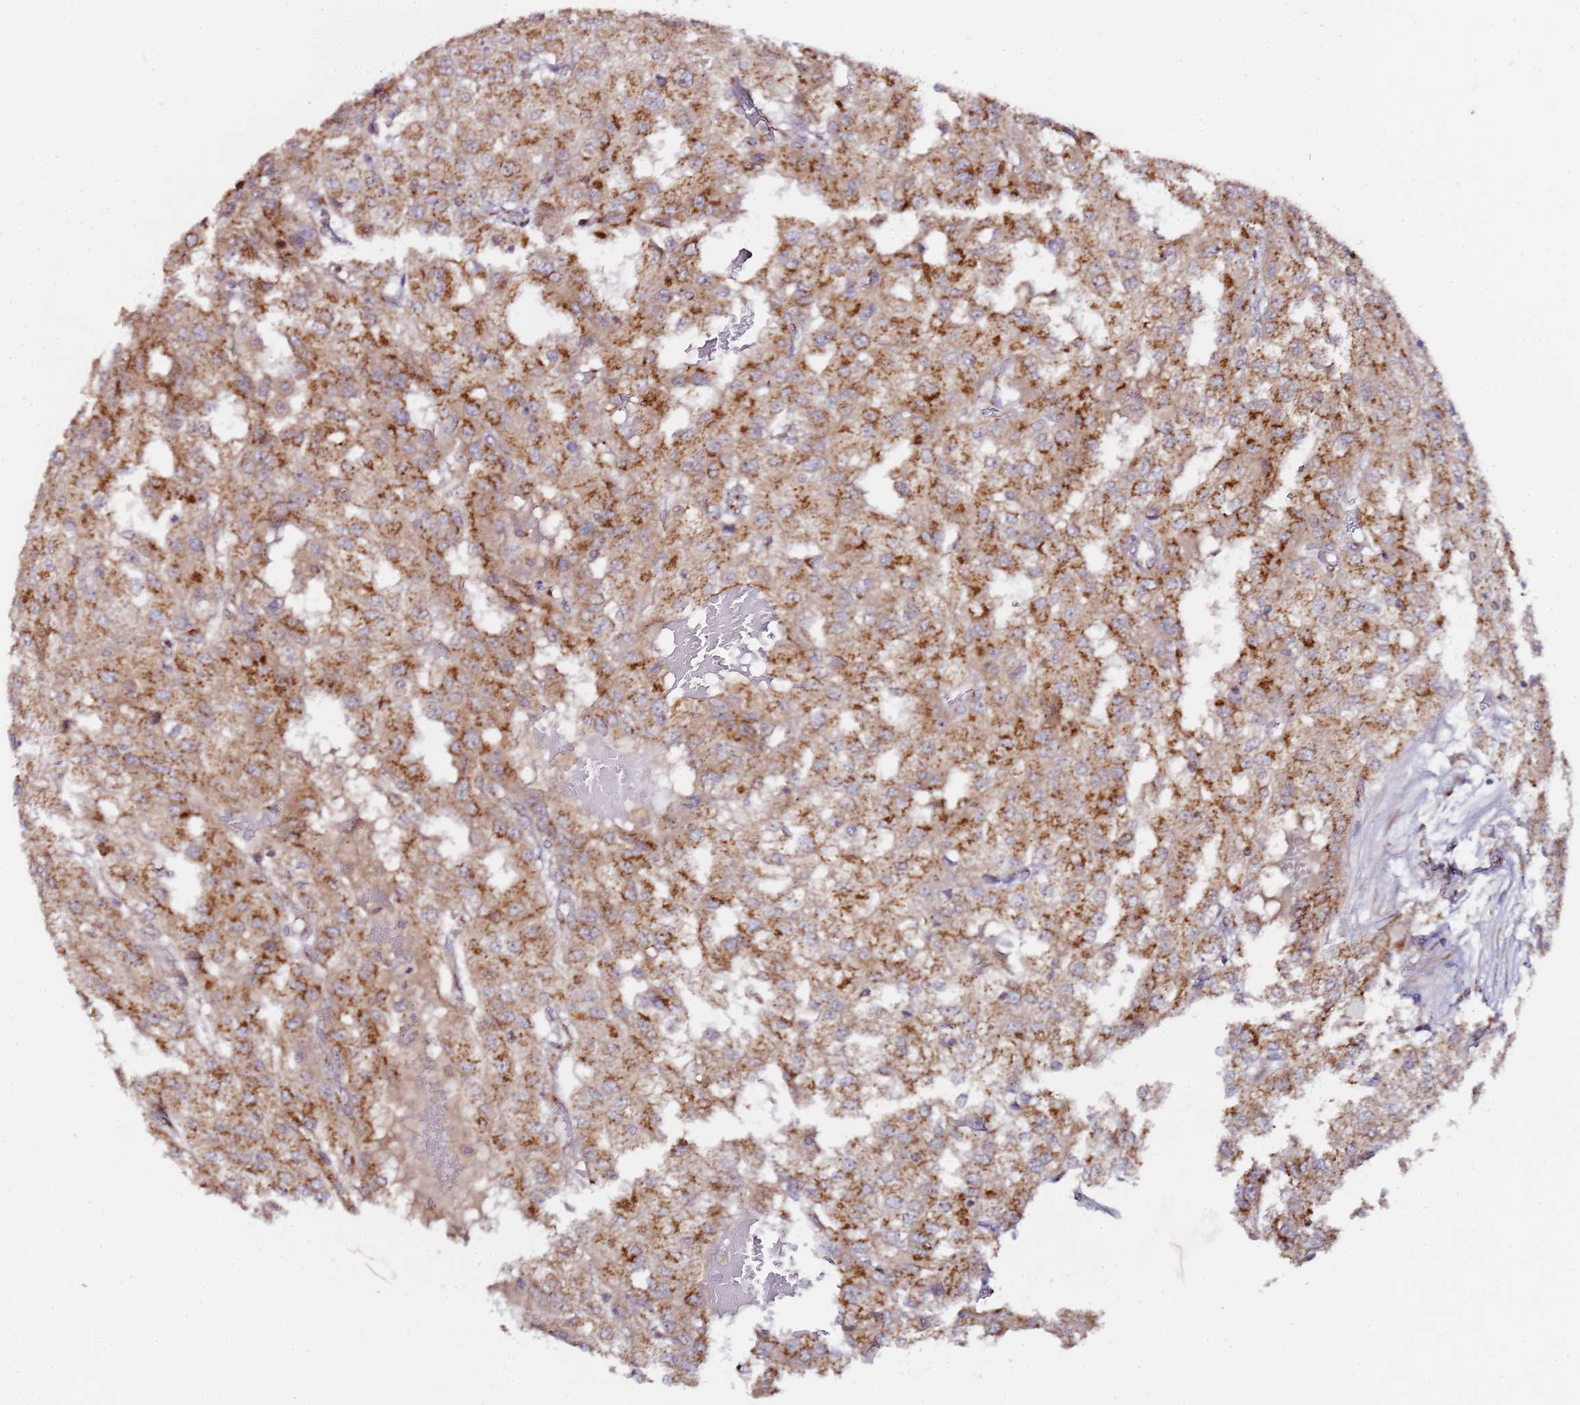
{"staining": {"intensity": "moderate", "quantity": ">75%", "location": "cytoplasmic/membranous"}, "tissue": "renal cancer", "cell_type": "Tumor cells", "image_type": "cancer", "snomed": [{"axis": "morphology", "description": "Adenocarcinoma, NOS"}, {"axis": "topography", "description": "Kidney"}], "caption": "Immunohistochemical staining of renal adenocarcinoma displays medium levels of moderate cytoplasmic/membranous staining in approximately >75% of tumor cells.", "gene": "MRPL49", "patient": {"sex": "female", "age": 54}}